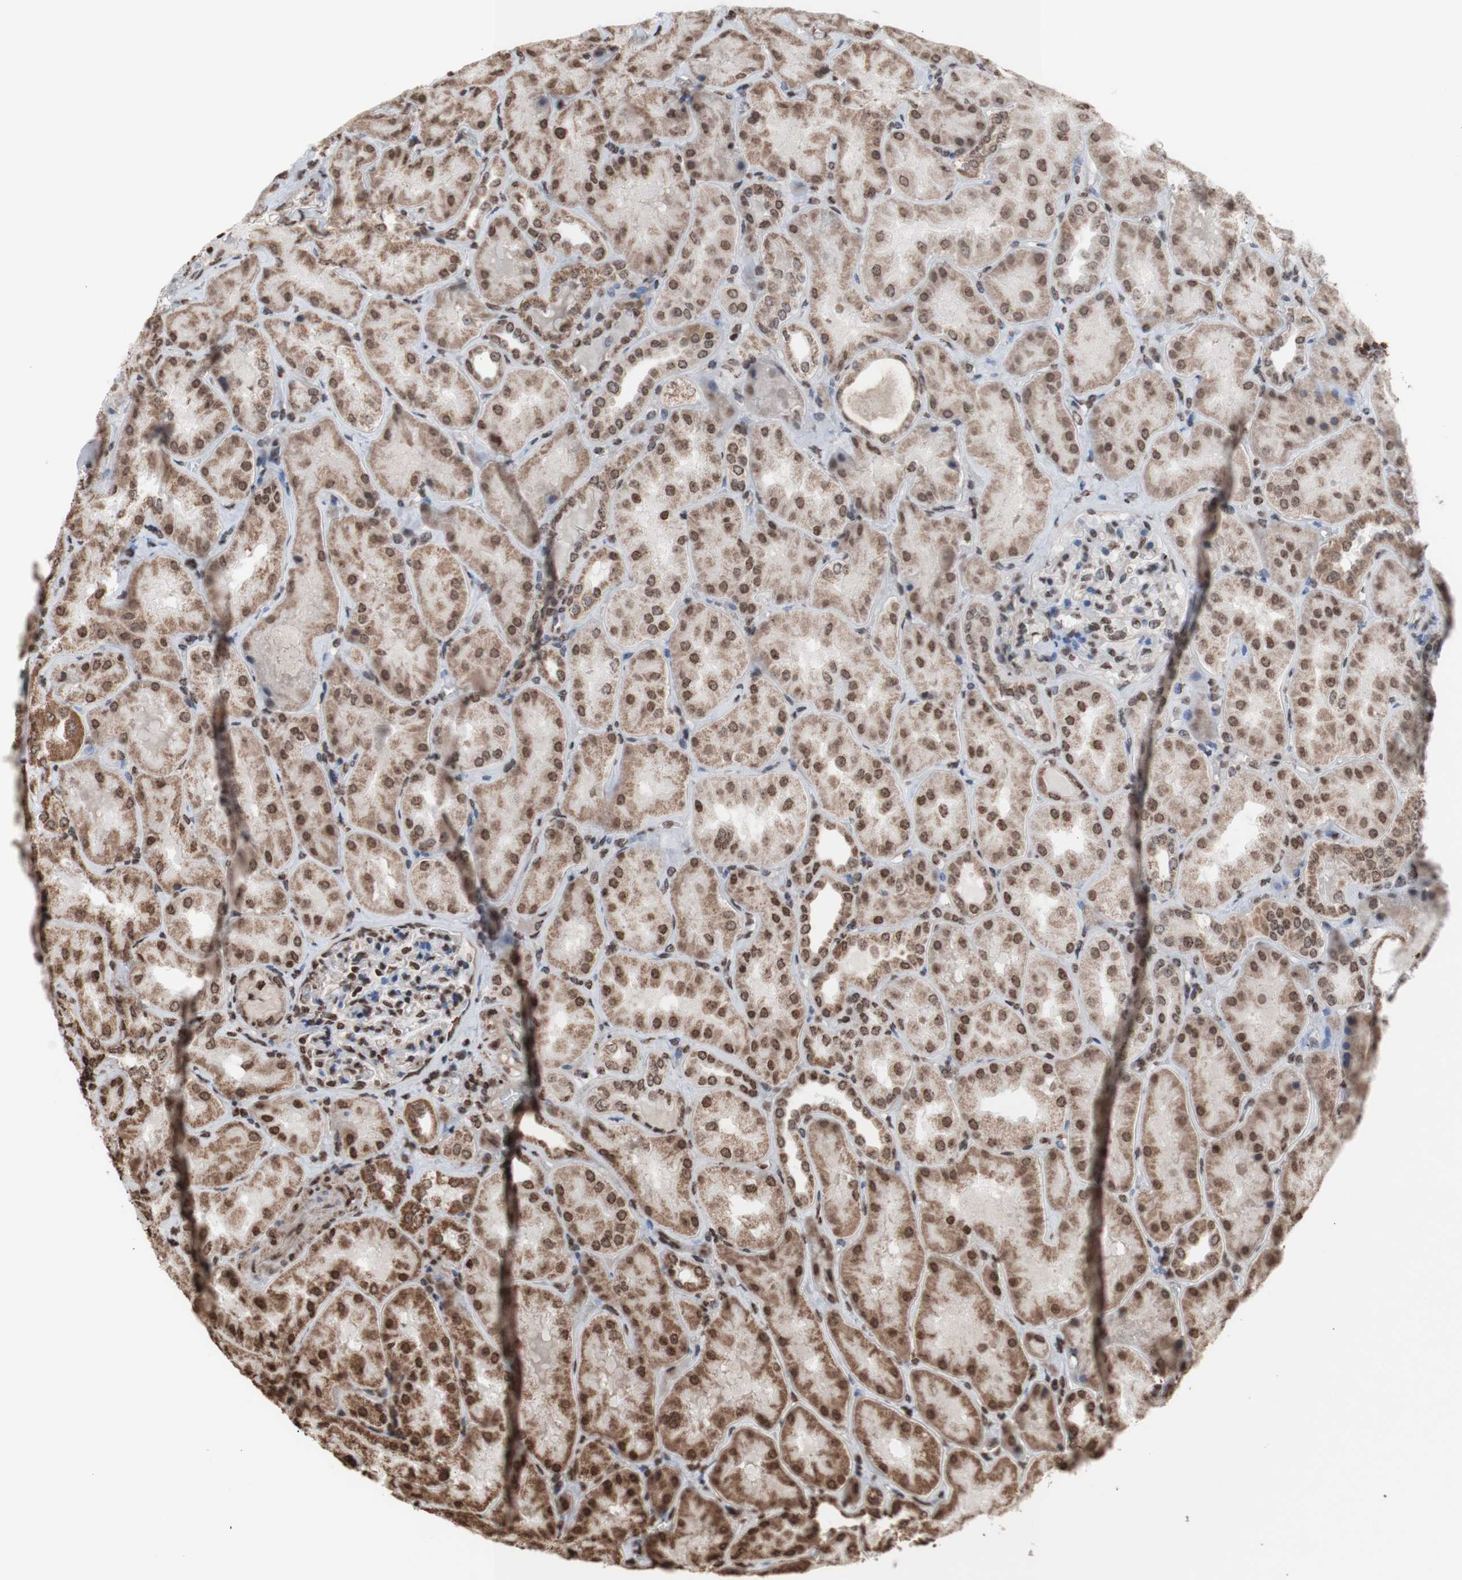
{"staining": {"intensity": "moderate", "quantity": "25%-75%", "location": "nuclear"}, "tissue": "kidney", "cell_type": "Cells in glomeruli", "image_type": "normal", "snomed": [{"axis": "morphology", "description": "Normal tissue, NOS"}, {"axis": "topography", "description": "Kidney"}], "caption": "Immunohistochemistry (IHC) staining of benign kidney, which shows medium levels of moderate nuclear expression in approximately 25%-75% of cells in glomeruli indicating moderate nuclear protein positivity. The staining was performed using DAB (brown) for protein detection and nuclei were counterstained in hematoxylin (blue).", "gene": "SNAI2", "patient": {"sex": "female", "age": 56}}